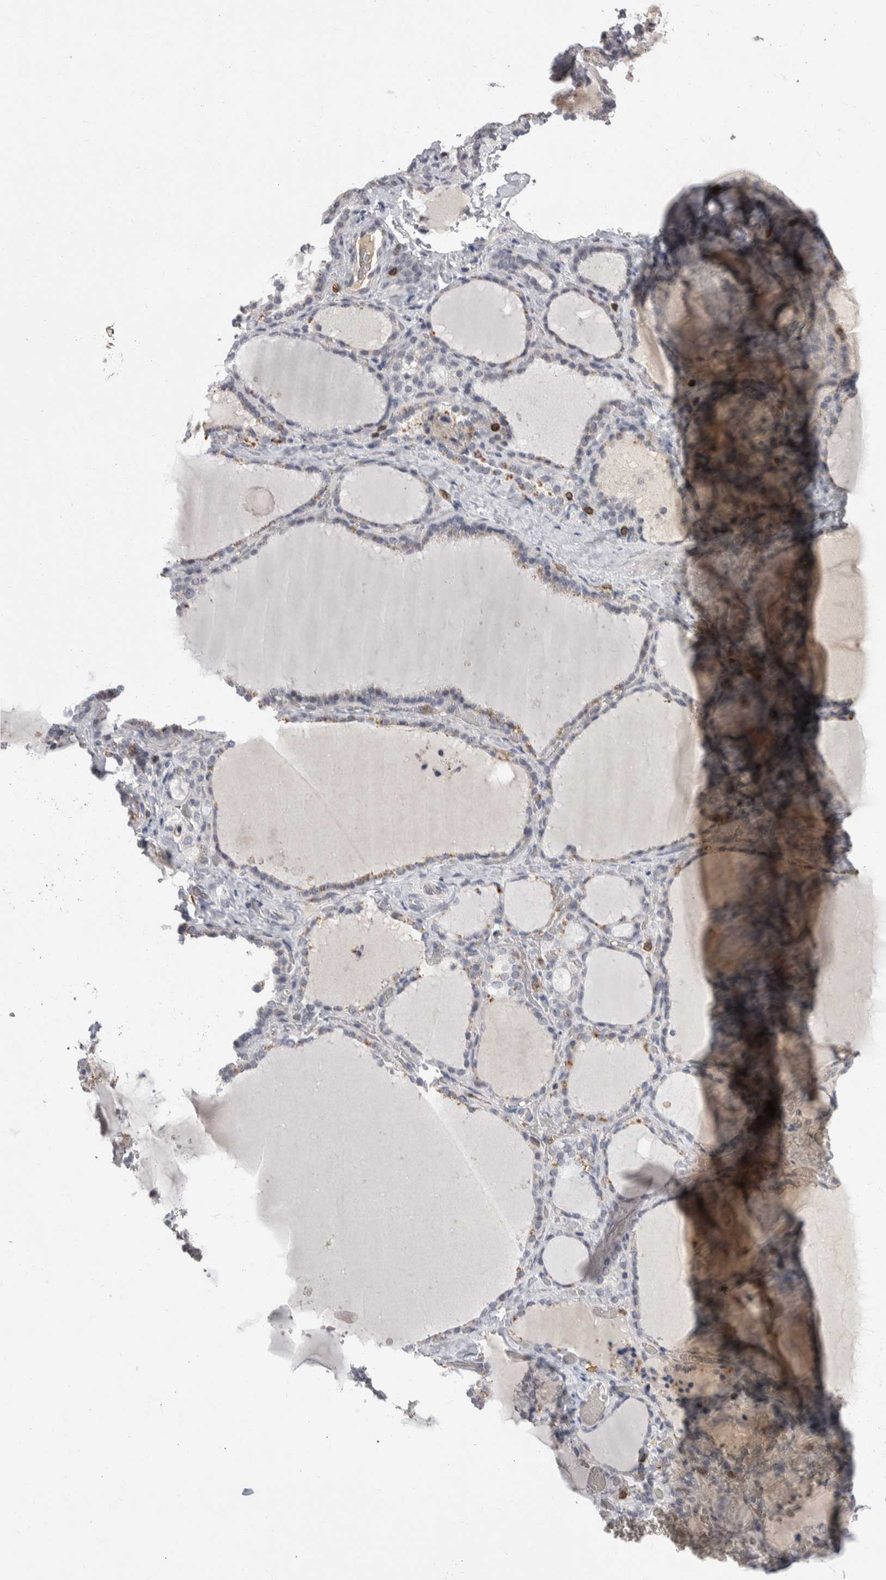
{"staining": {"intensity": "moderate", "quantity": "<25%", "location": "cytoplasmic/membranous"}, "tissue": "thyroid gland", "cell_type": "Glandular cells", "image_type": "normal", "snomed": [{"axis": "morphology", "description": "Normal tissue, NOS"}, {"axis": "topography", "description": "Thyroid gland"}], "caption": "Immunohistochemistry (IHC) image of unremarkable thyroid gland stained for a protein (brown), which exhibits low levels of moderate cytoplasmic/membranous expression in about <25% of glandular cells.", "gene": "CEP295NL", "patient": {"sex": "female", "age": 22}}